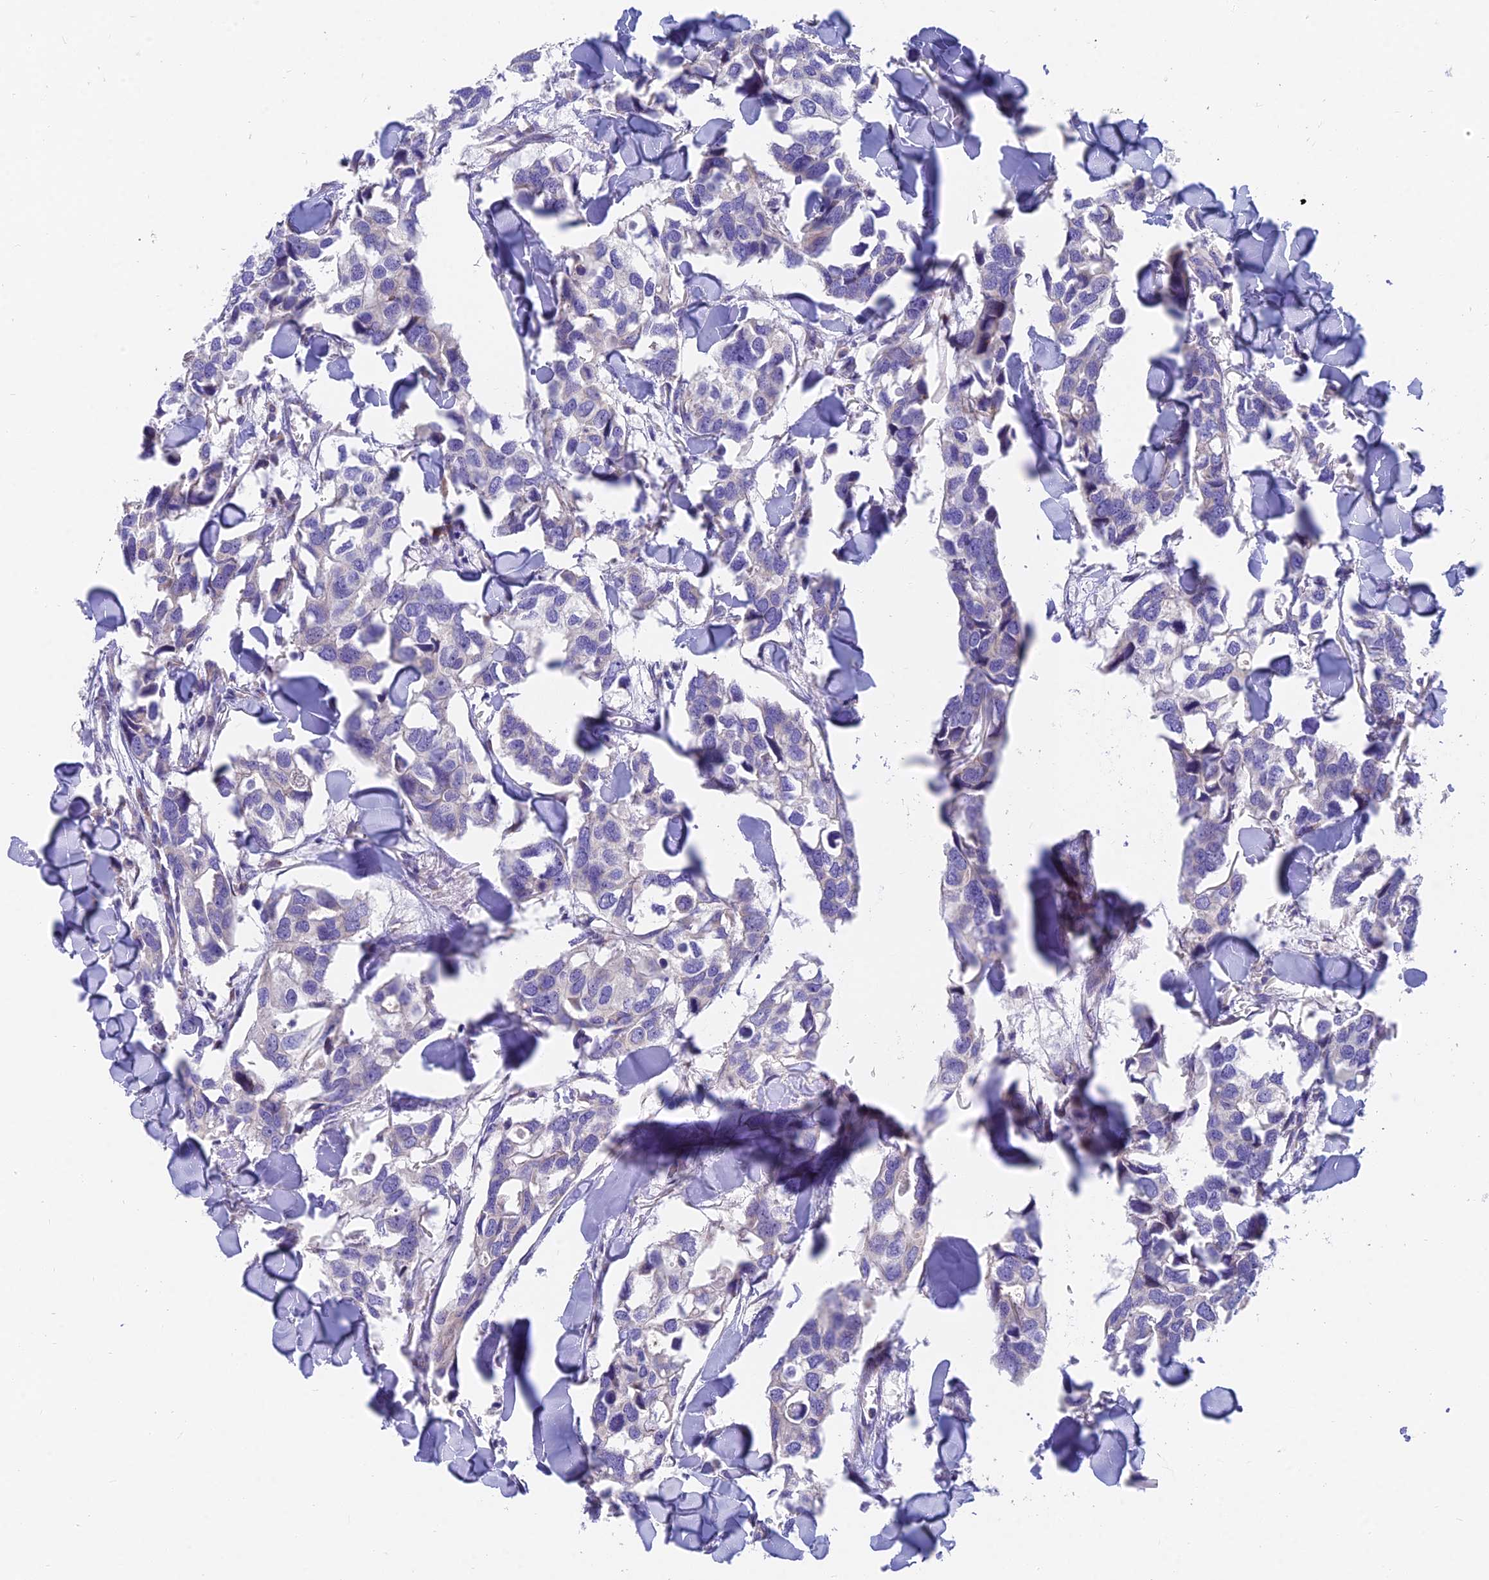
{"staining": {"intensity": "negative", "quantity": "none", "location": "none"}, "tissue": "breast cancer", "cell_type": "Tumor cells", "image_type": "cancer", "snomed": [{"axis": "morphology", "description": "Duct carcinoma"}, {"axis": "topography", "description": "Breast"}], "caption": "Tumor cells are negative for brown protein staining in breast cancer (infiltrating ductal carcinoma).", "gene": "MVB12A", "patient": {"sex": "female", "age": 83}}